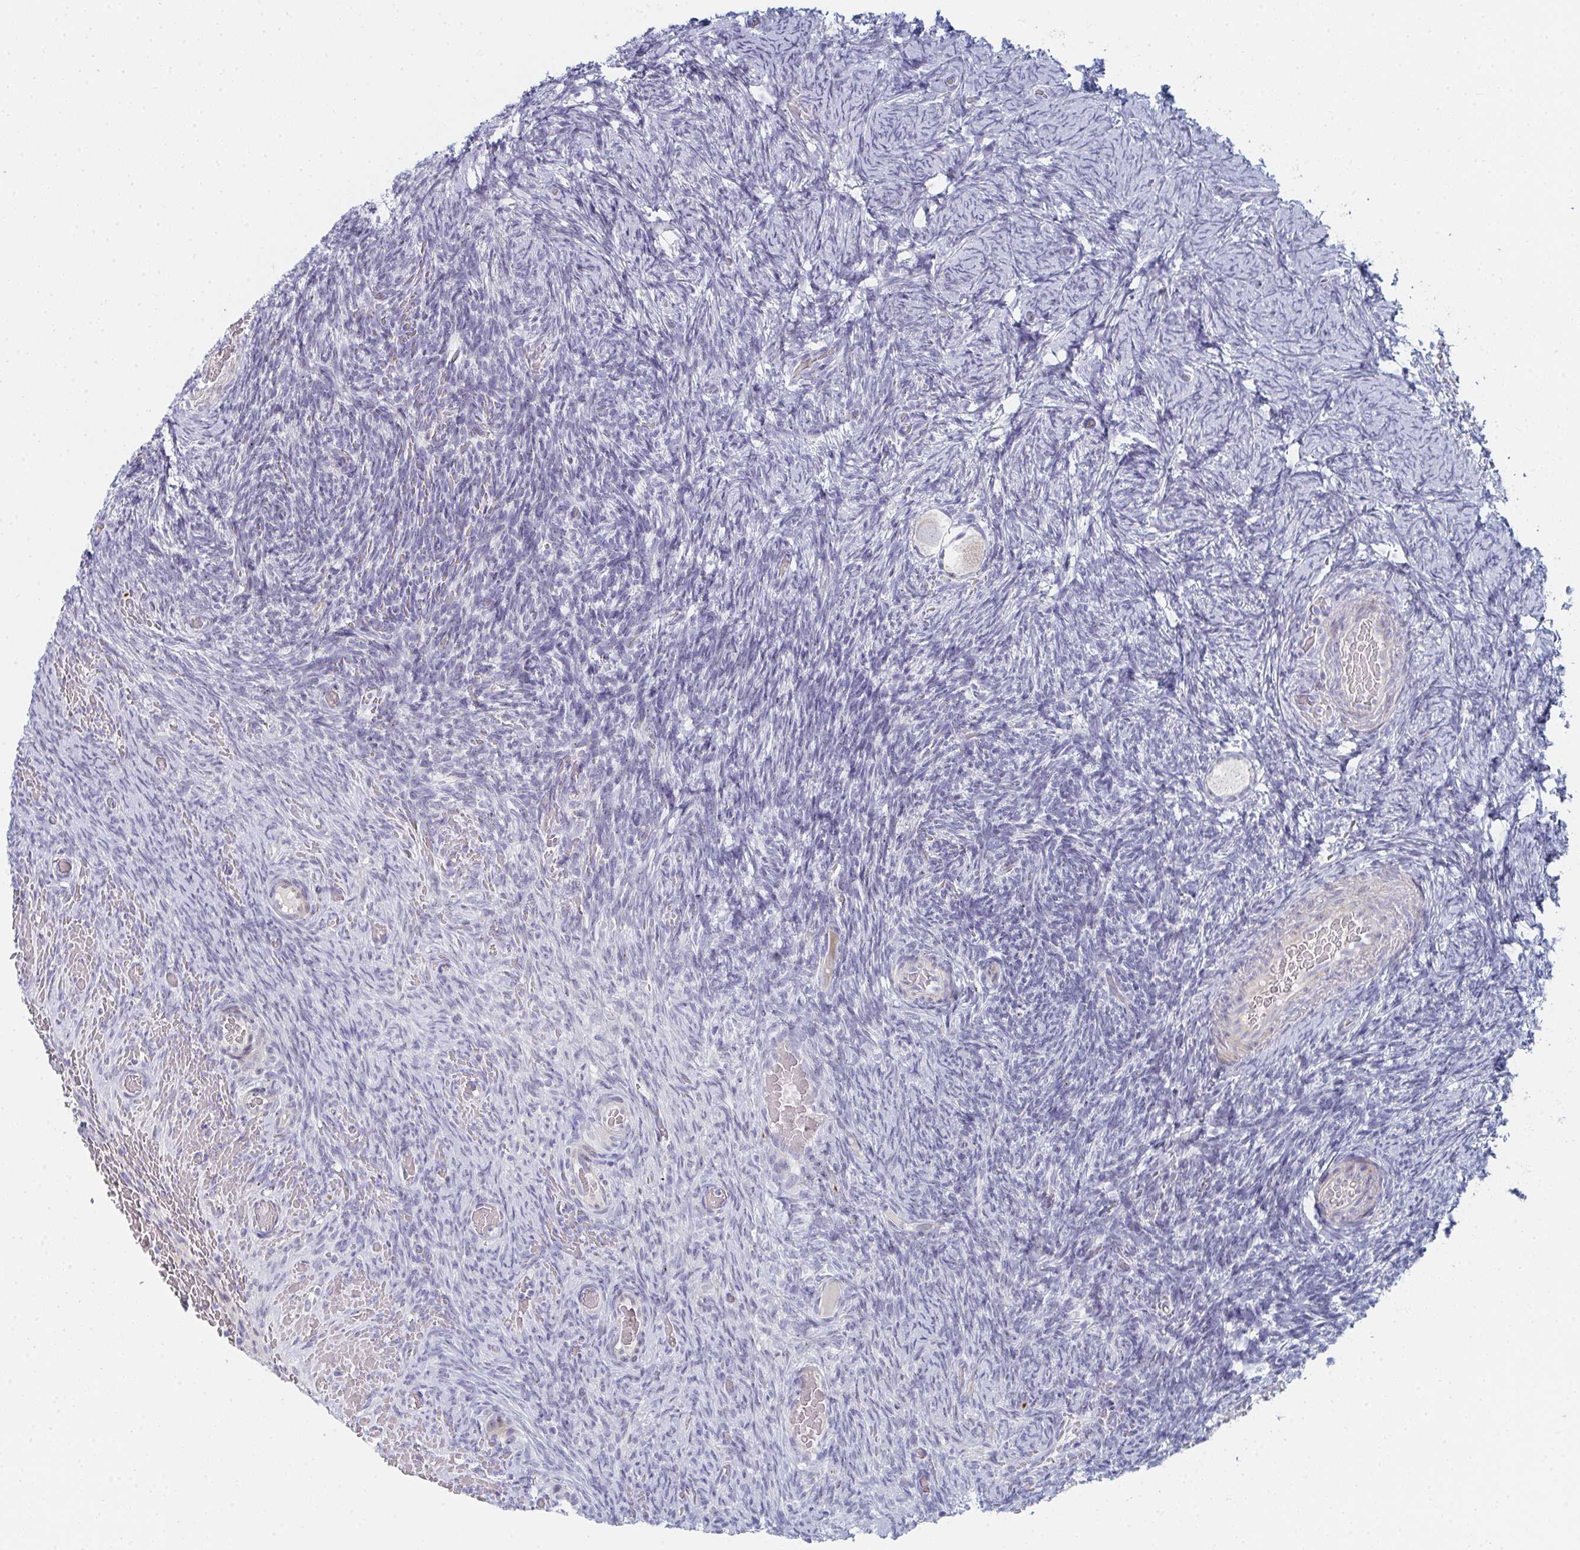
{"staining": {"intensity": "negative", "quantity": "none", "location": "none"}, "tissue": "ovary", "cell_type": "Follicle cells", "image_type": "normal", "snomed": [{"axis": "morphology", "description": "Normal tissue, NOS"}, {"axis": "topography", "description": "Ovary"}], "caption": "Histopathology image shows no significant protein positivity in follicle cells of unremarkable ovary.", "gene": "PSMG1", "patient": {"sex": "female", "age": 34}}